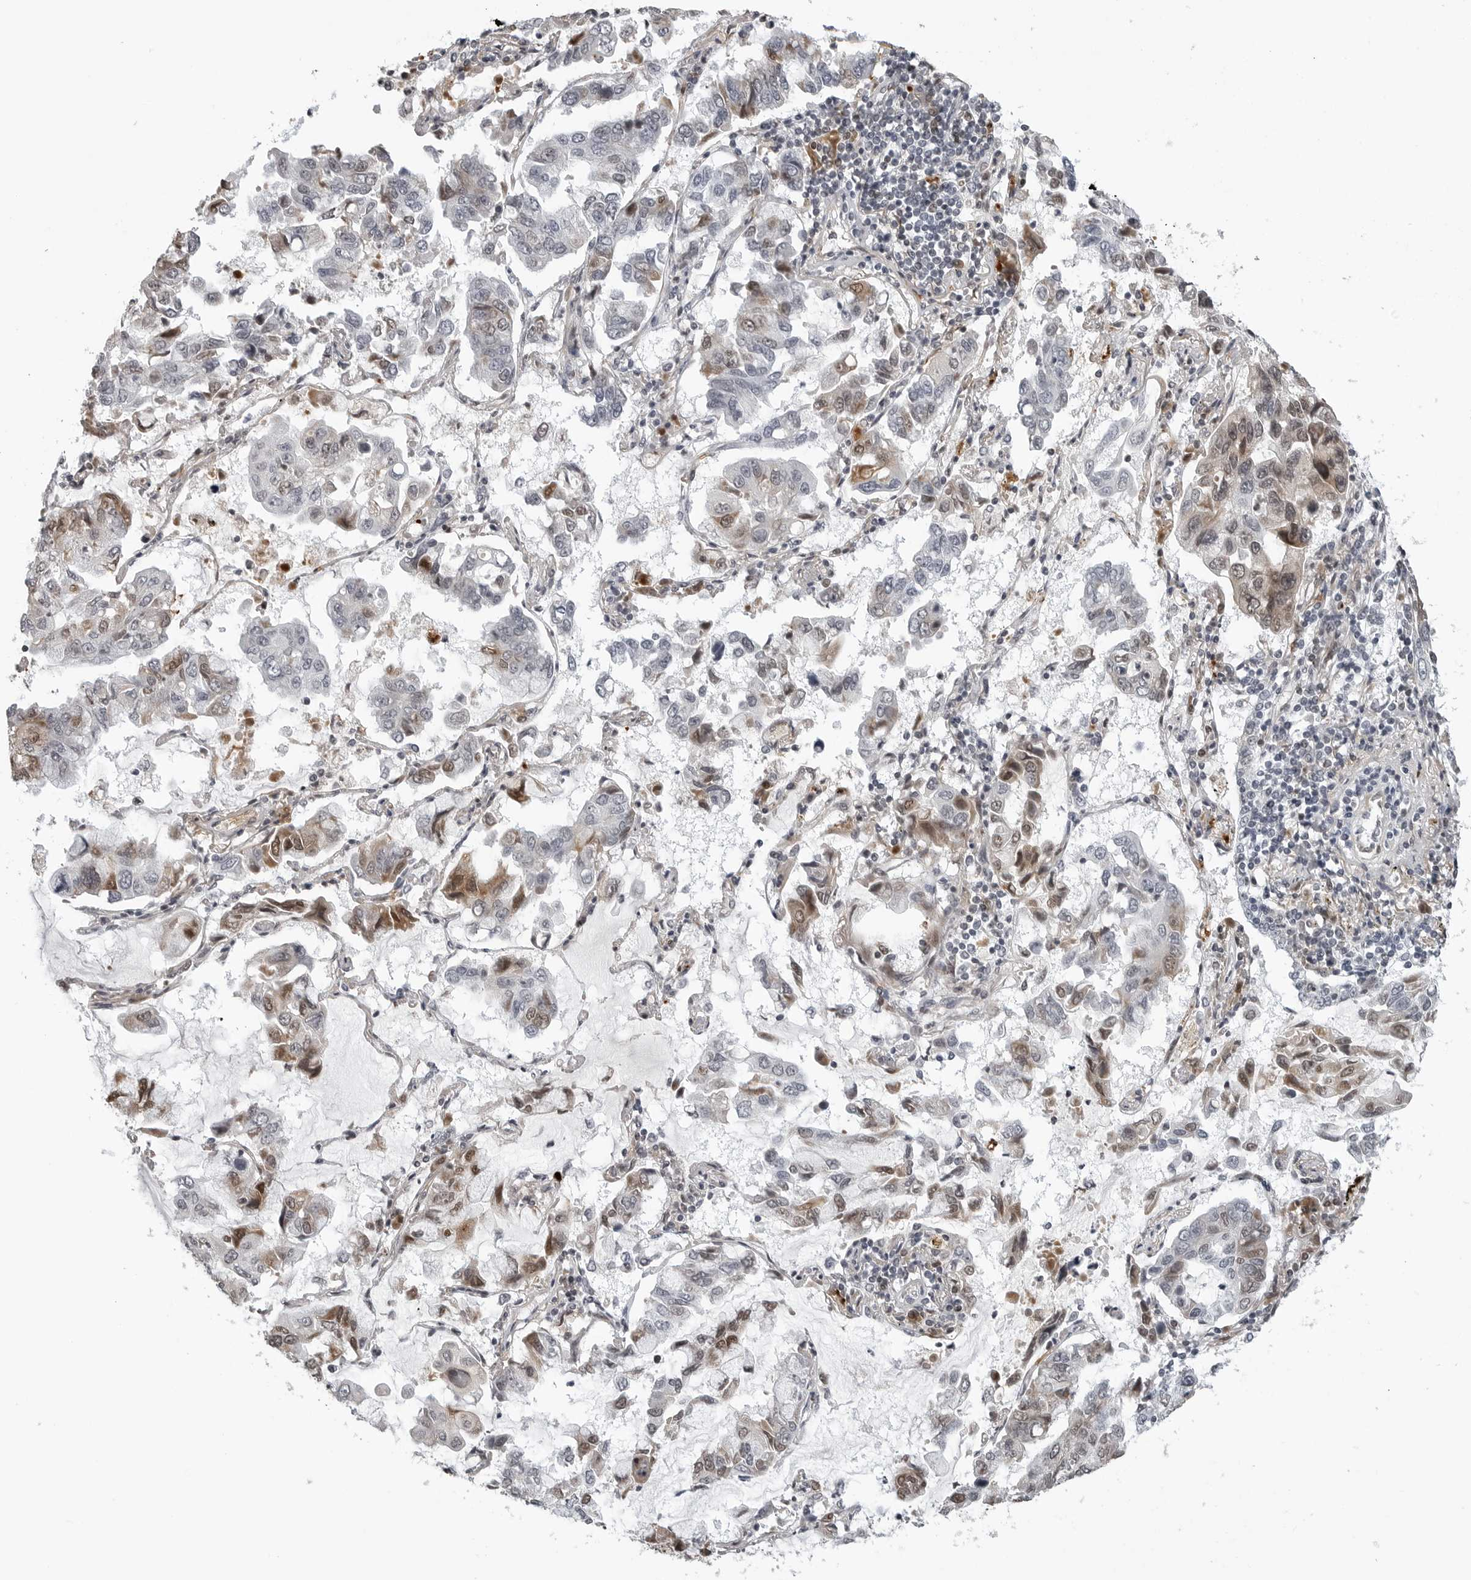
{"staining": {"intensity": "moderate", "quantity": "25%-75%", "location": "cytoplasmic/membranous,nuclear"}, "tissue": "lung cancer", "cell_type": "Tumor cells", "image_type": "cancer", "snomed": [{"axis": "morphology", "description": "Adenocarcinoma, NOS"}, {"axis": "topography", "description": "Lung"}], "caption": "The histopathology image shows immunohistochemical staining of lung cancer. There is moderate cytoplasmic/membranous and nuclear expression is identified in about 25%-75% of tumor cells. (Brightfield microscopy of DAB IHC at high magnification).", "gene": "CXCR5", "patient": {"sex": "male", "age": 64}}